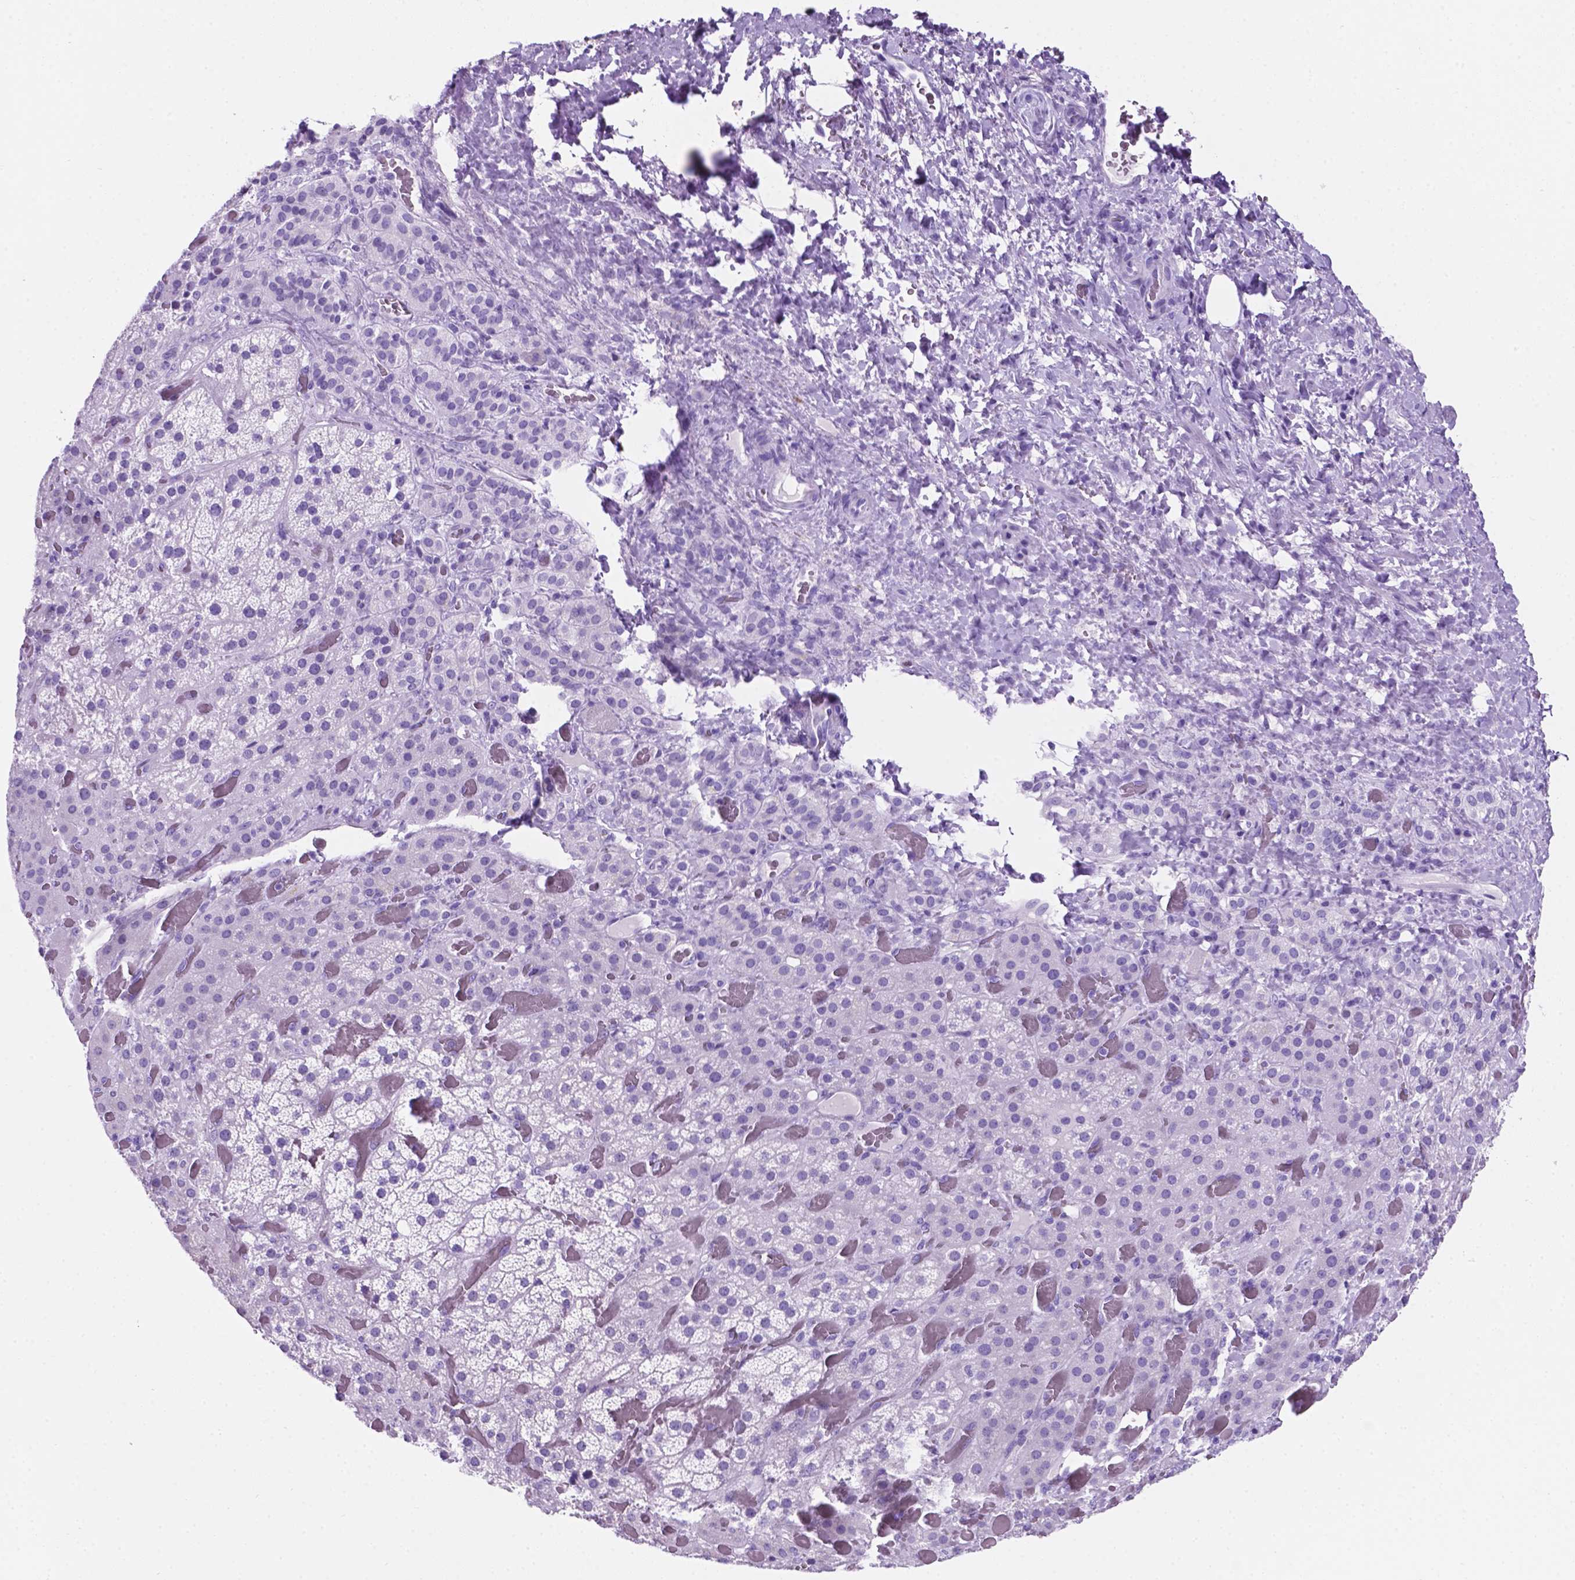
{"staining": {"intensity": "negative", "quantity": "none", "location": "none"}, "tissue": "adrenal gland", "cell_type": "Glandular cells", "image_type": "normal", "snomed": [{"axis": "morphology", "description": "Normal tissue, NOS"}, {"axis": "topography", "description": "Adrenal gland"}], "caption": "The IHC image has no significant staining in glandular cells of adrenal gland. The staining was performed using DAB (3,3'-diaminobenzidine) to visualize the protein expression in brown, while the nuclei were stained in blue with hematoxylin (Magnification: 20x).", "gene": "C17orf107", "patient": {"sex": "male", "age": 57}}